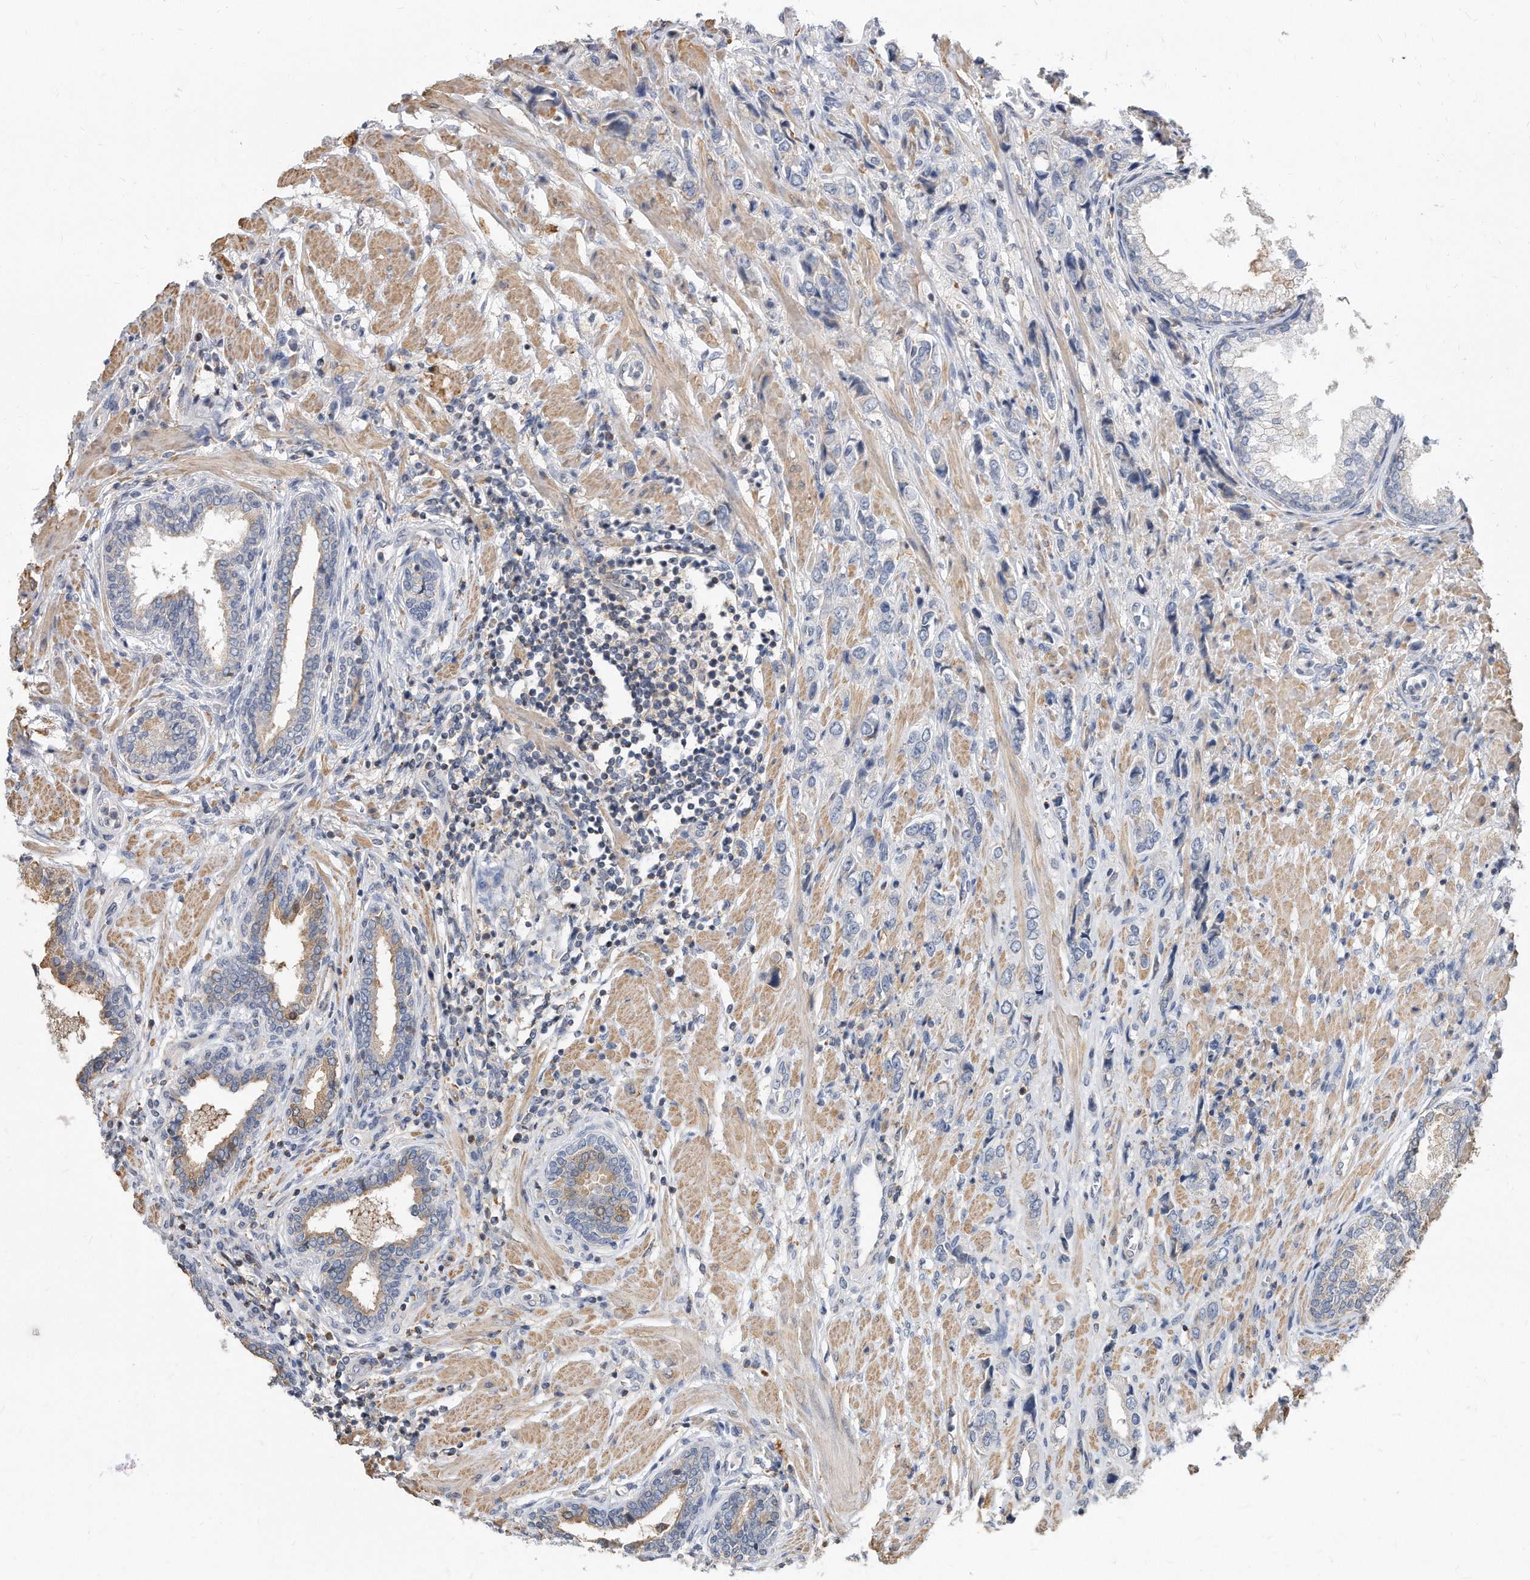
{"staining": {"intensity": "negative", "quantity": "none", "location": "none"}, "tissue": "prostate cancer", "cell_type": "Tumor cells", "image_type": "cancer", "snomed": [{"axis": "morphology", "description": "Adenocarcinoma, High grade"}, {"axis": "topography", "description": "Prostate"}], "caption": "A high-resolution micrograph shows IHC staining of prostate cancer (adenocarcinoma (high-grade)), which reveals no significant positivity in tumor cells. (DAB (3,3'-diaminobenzidine) immunohistochemistry with hematoxylin counter stain).", "gene": "TCP1", "patient": {"sex": "male", "age": 61}}